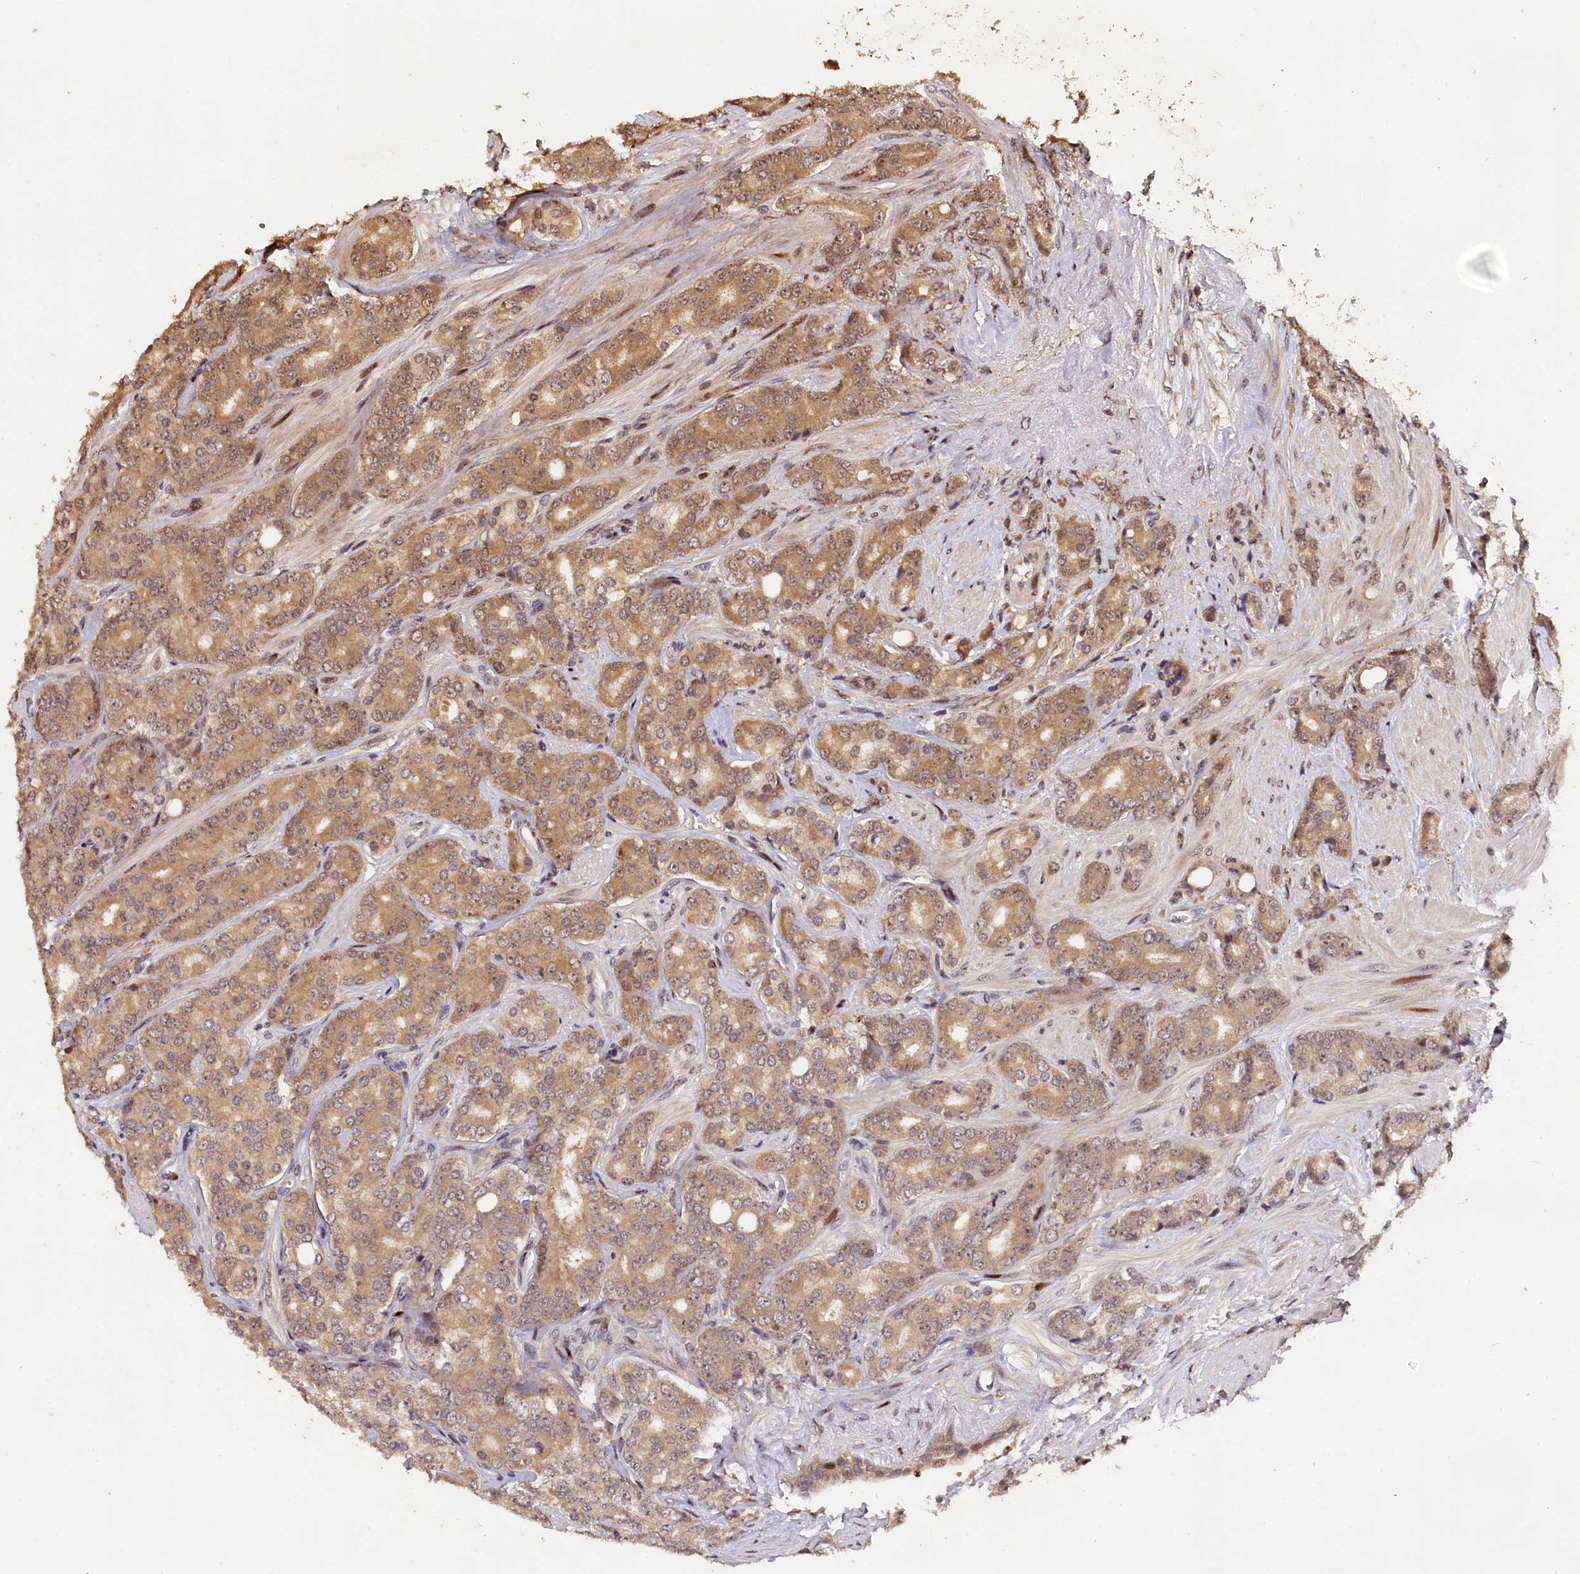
{"staining": {"intensity": "moderate", "quantity": ">75%", "location": "cytoplasmic/membranous"}, "tissue": "prostate cancer", "cell_type": "Tumor cells", "image_type": "cancer", "snomed": [{"axis": "morphology", "description": "Adenocarcinoma, High grade"}, {"axis": "topography", "description": "Prostate"}], "caption": "Immunohistochemical staining of prostate cancer (adenocarcinoma (high-grade)) exhibits medium levels of moderate cytoplasmic/membranous staining in approximately >75% of tumor cells. The staining was performed using DAB (3,3'-diaminobenzidine) to visualize the protein expression in brown, while the nuclei were stained in blue with hematoxylin (Magnification: 20x).", "gene": "PHAF1", "patient": {"sex": "male", "age": 62}}